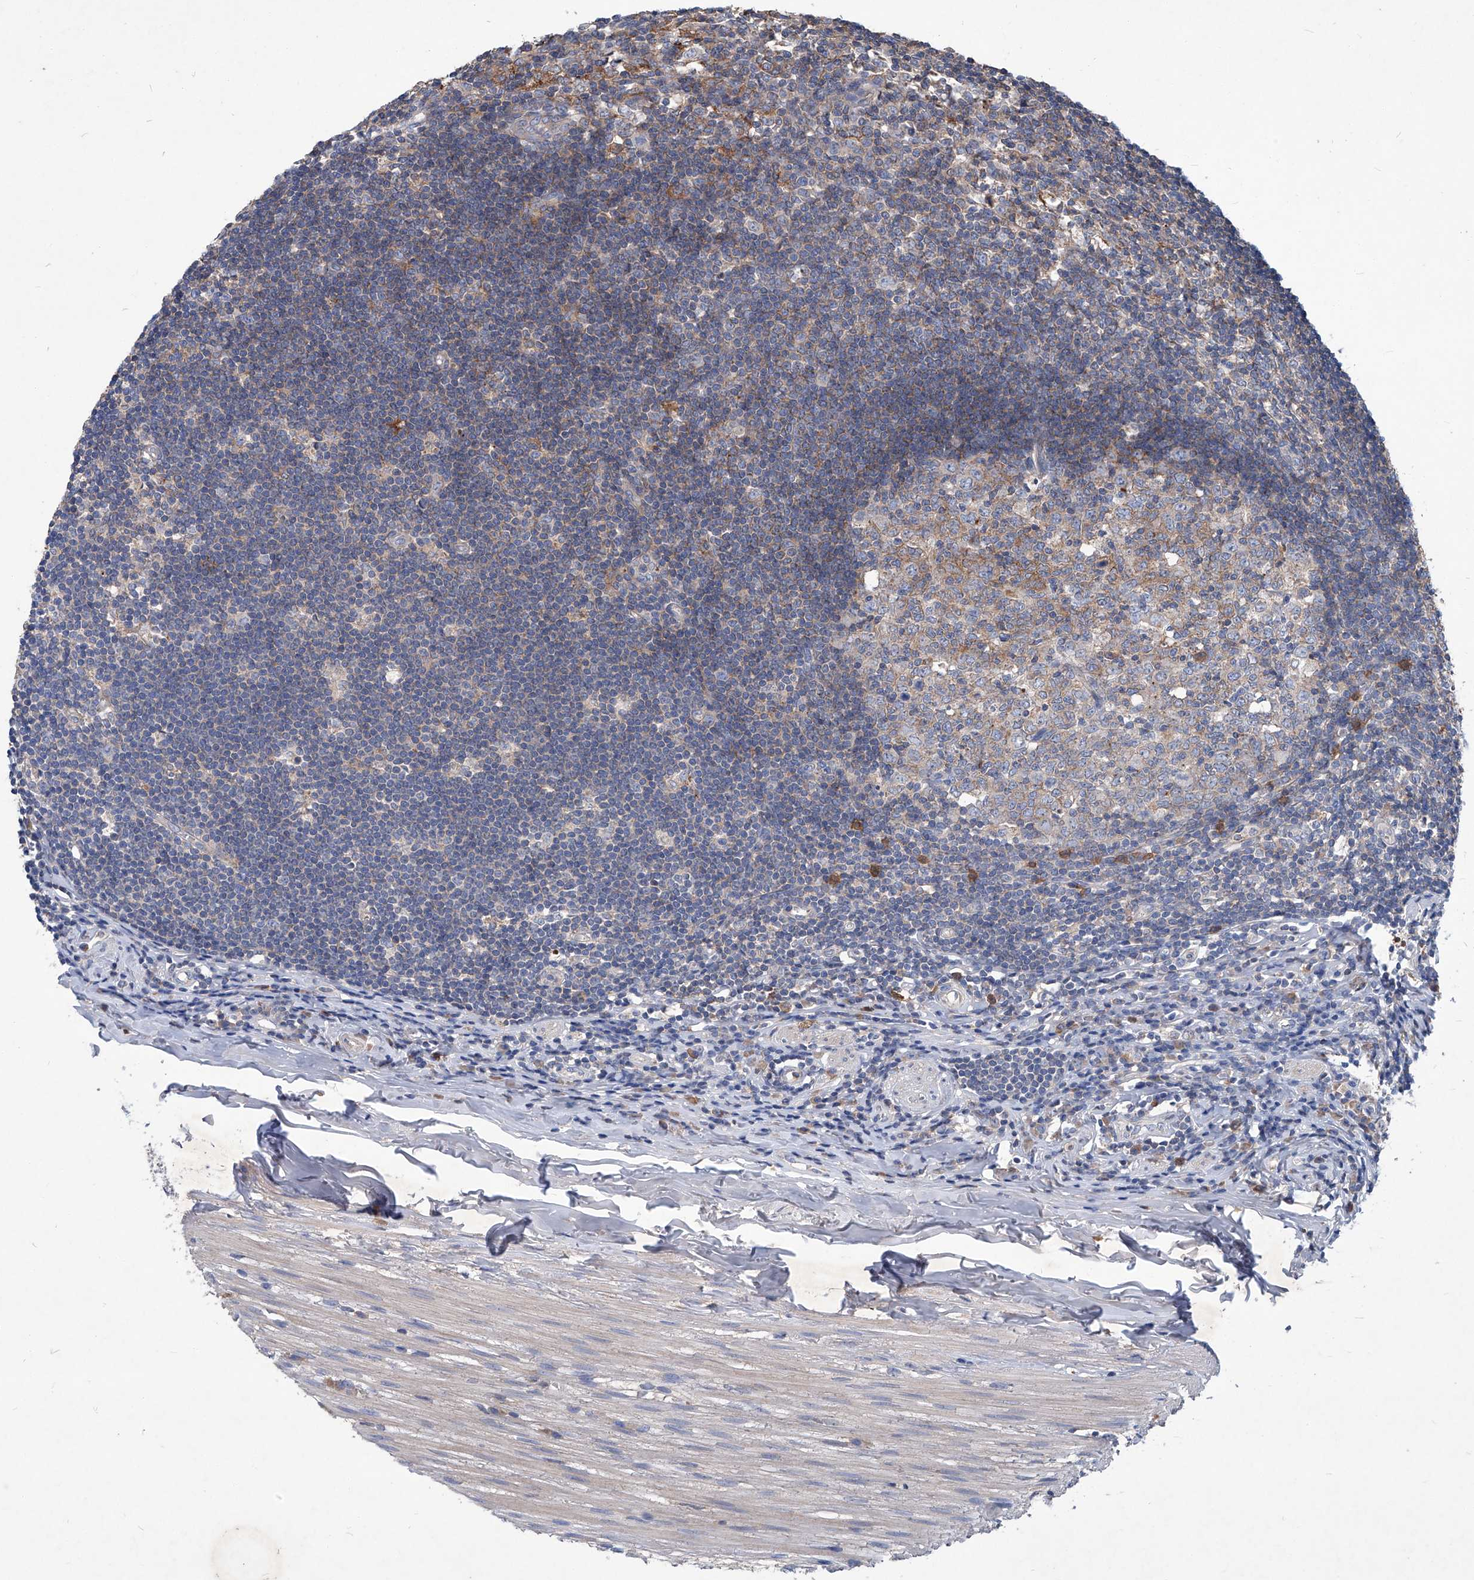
{"staining": {"intensity": "moderate", "quantity": ">75%", "location": "cytoplasmic/membranous"}, "tissue": "appendix", "cell_type": "Glandular cells", "image_type": "normal", "snomed": [{"axis": "morphology", "description": "Normal tissue, NOS"}, {"axis": "topography", "description": "Appendix"}], "caption": "Moderate cytoplasmic/membranous protein positivity is appreciated in about >75% of glandular cells in appendix. (Stains: DAB (3,3'-diaminobenzidine) in brown, nuclei in blue, Microscopy: brightfield microscopy at high magnification).", "gene": "EPHA8", "patient": {"sex": "female", "age": 54}}